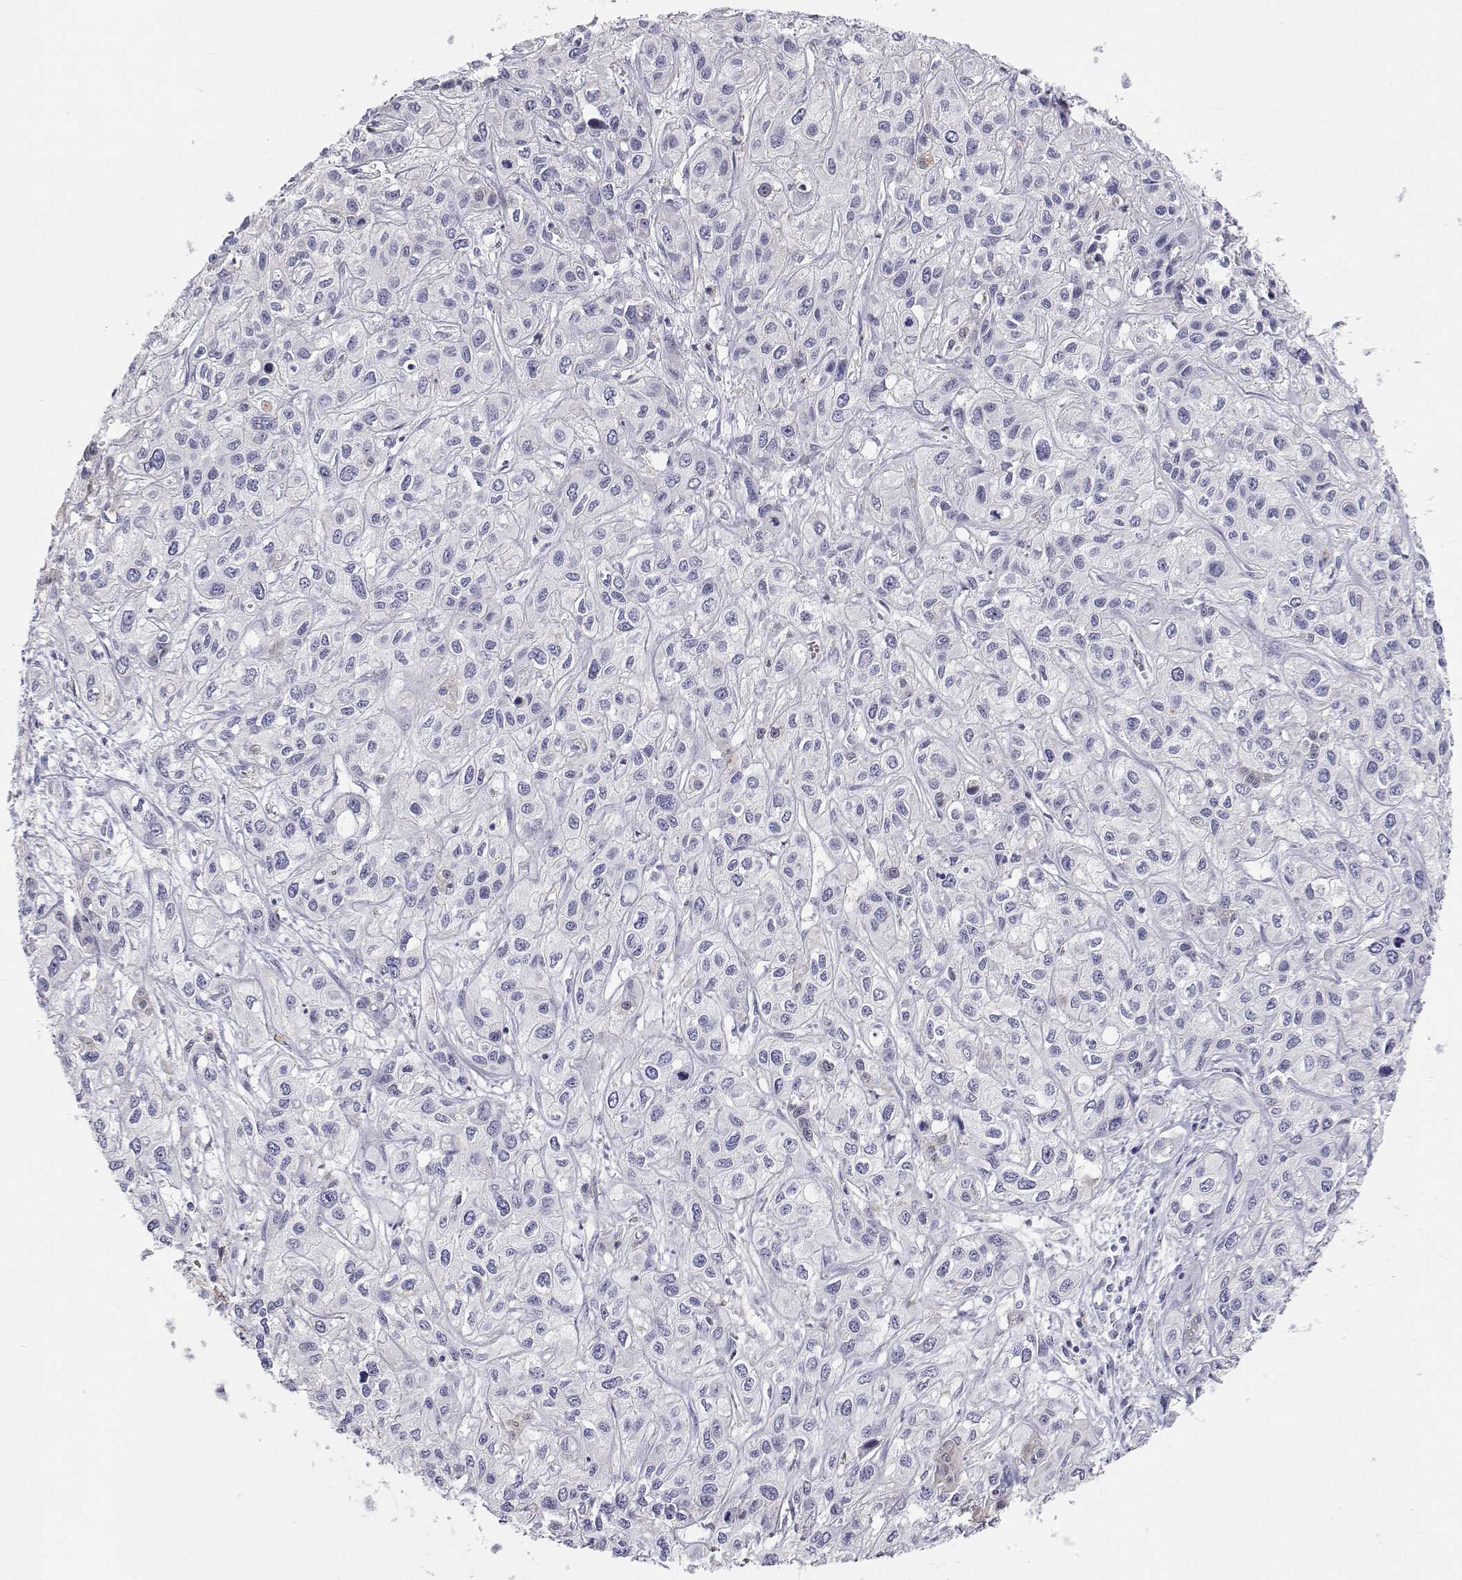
{"staining": {"intensity": "negative", "quantity": "none", "location": "none"}, "tissue": "liver cancer", "cell_type": "Tumor cells", "image_type": "cancer", "snomed": [{"axis": "morphology", "description": "Cholangiocarcinoma"}, {"axis": "topography", "description": "Liver"}], "caption": "Micrograph shows no protein staining in tumor cells of liver cholangiocarcinoma tissue.", "gene": "BHMT", "patient": {"sex": "female", "age": 66}}